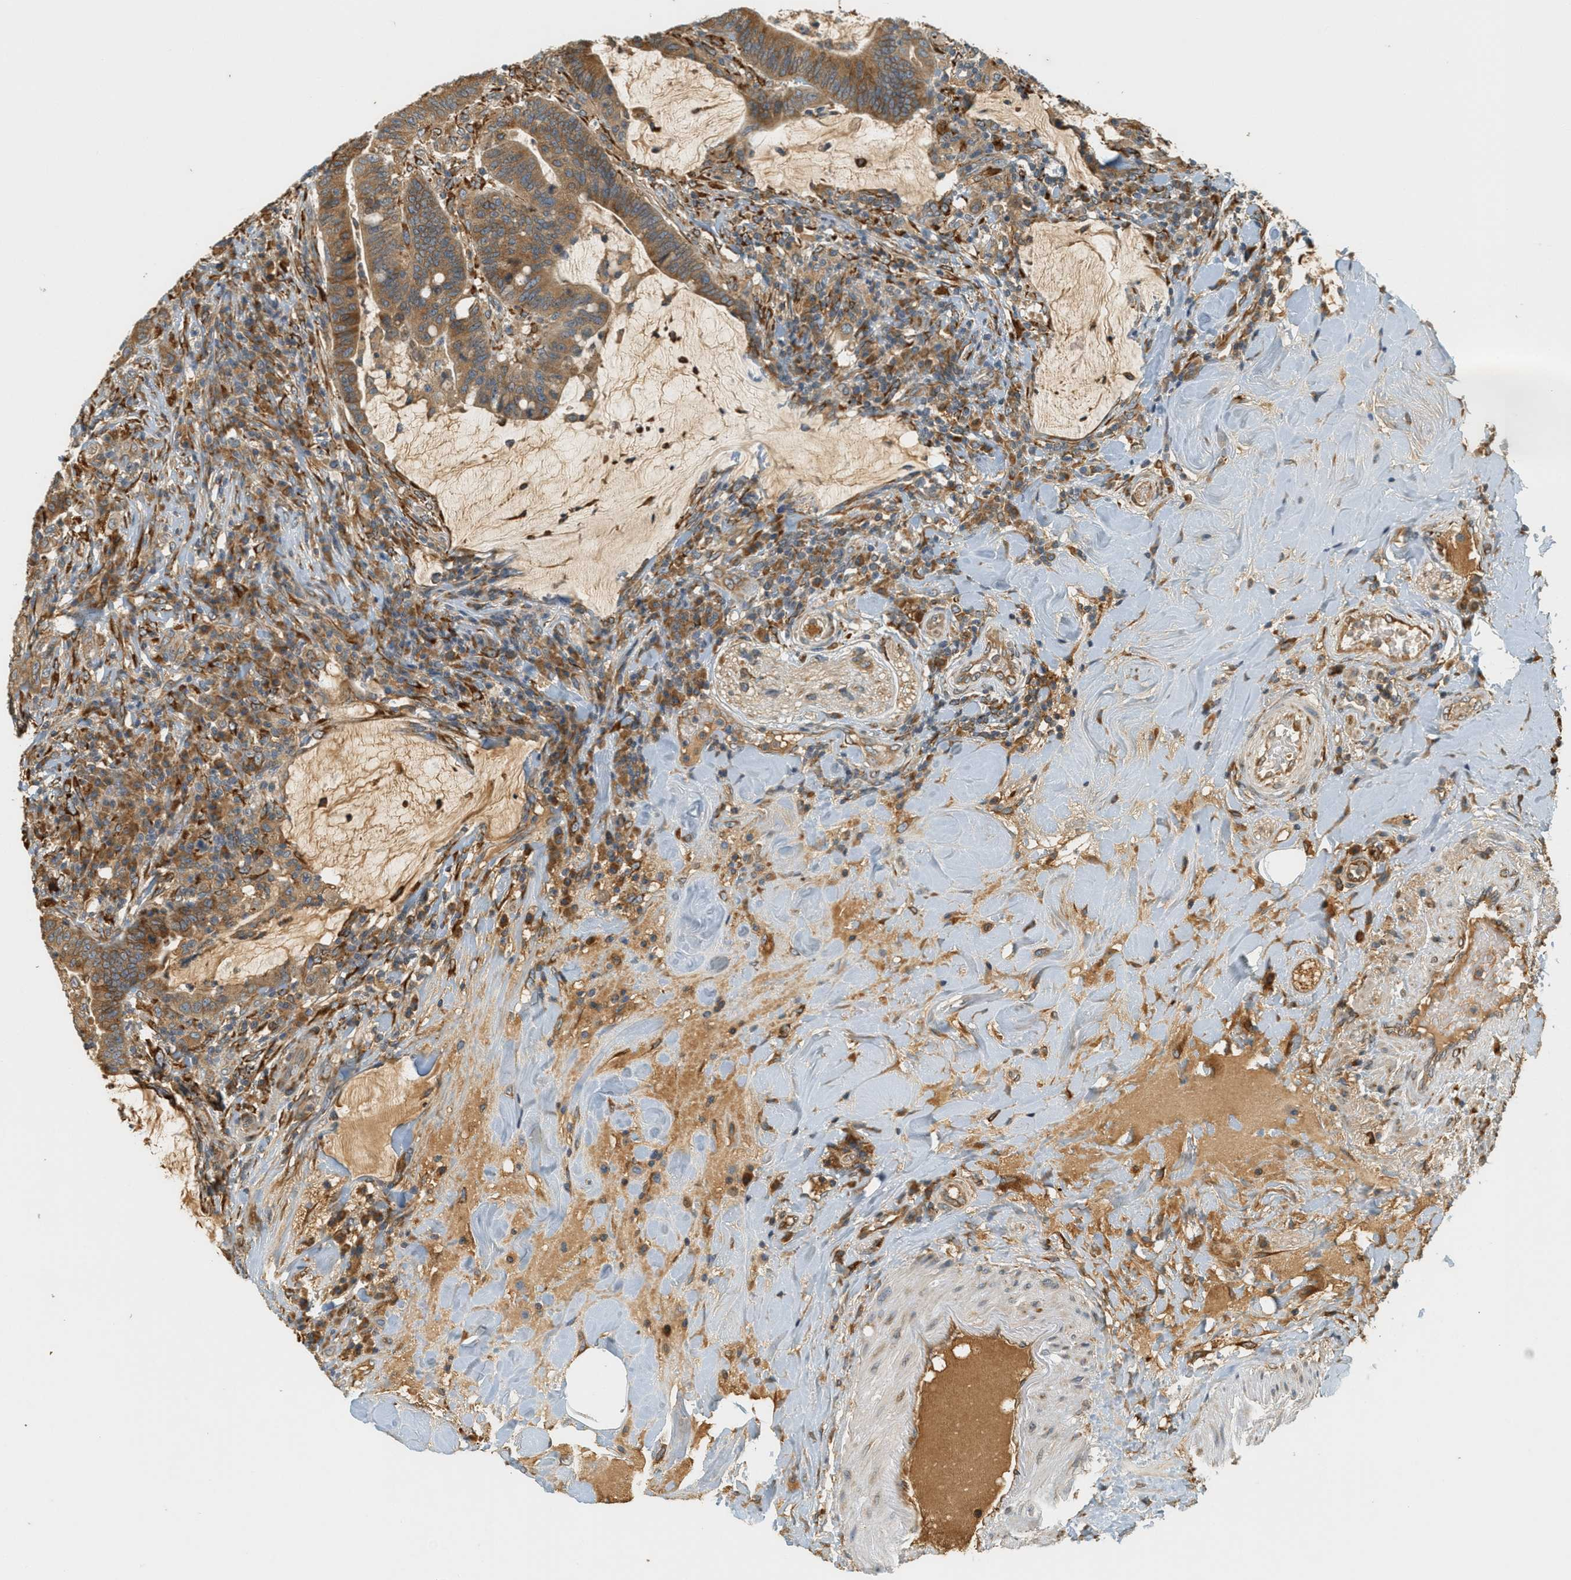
{"staining": {"intensity": "moderate", "quantity": ">75%", "location": "cytoplasmic/membranous"}, "tissue": "colorectal cancer", "cell_type": "Tumor cells", "image_type": "cancer", "snomed": [{"axis": "morphology", "description": "Normal tissue, NOS"}, {"axis": "morphology", "description": "Adenocarcinoma, NOS"}, {"axis": "topography", "description": "Colon"}], "caption": "Human colorectal adenocarcinoma stained with a brown dye exhibits moderate cytoplasmic/membranous positive expression in approximately >75% of tumor cells.", "gene": "PDK1", "patient": {"sex": "female", "age": 66}}